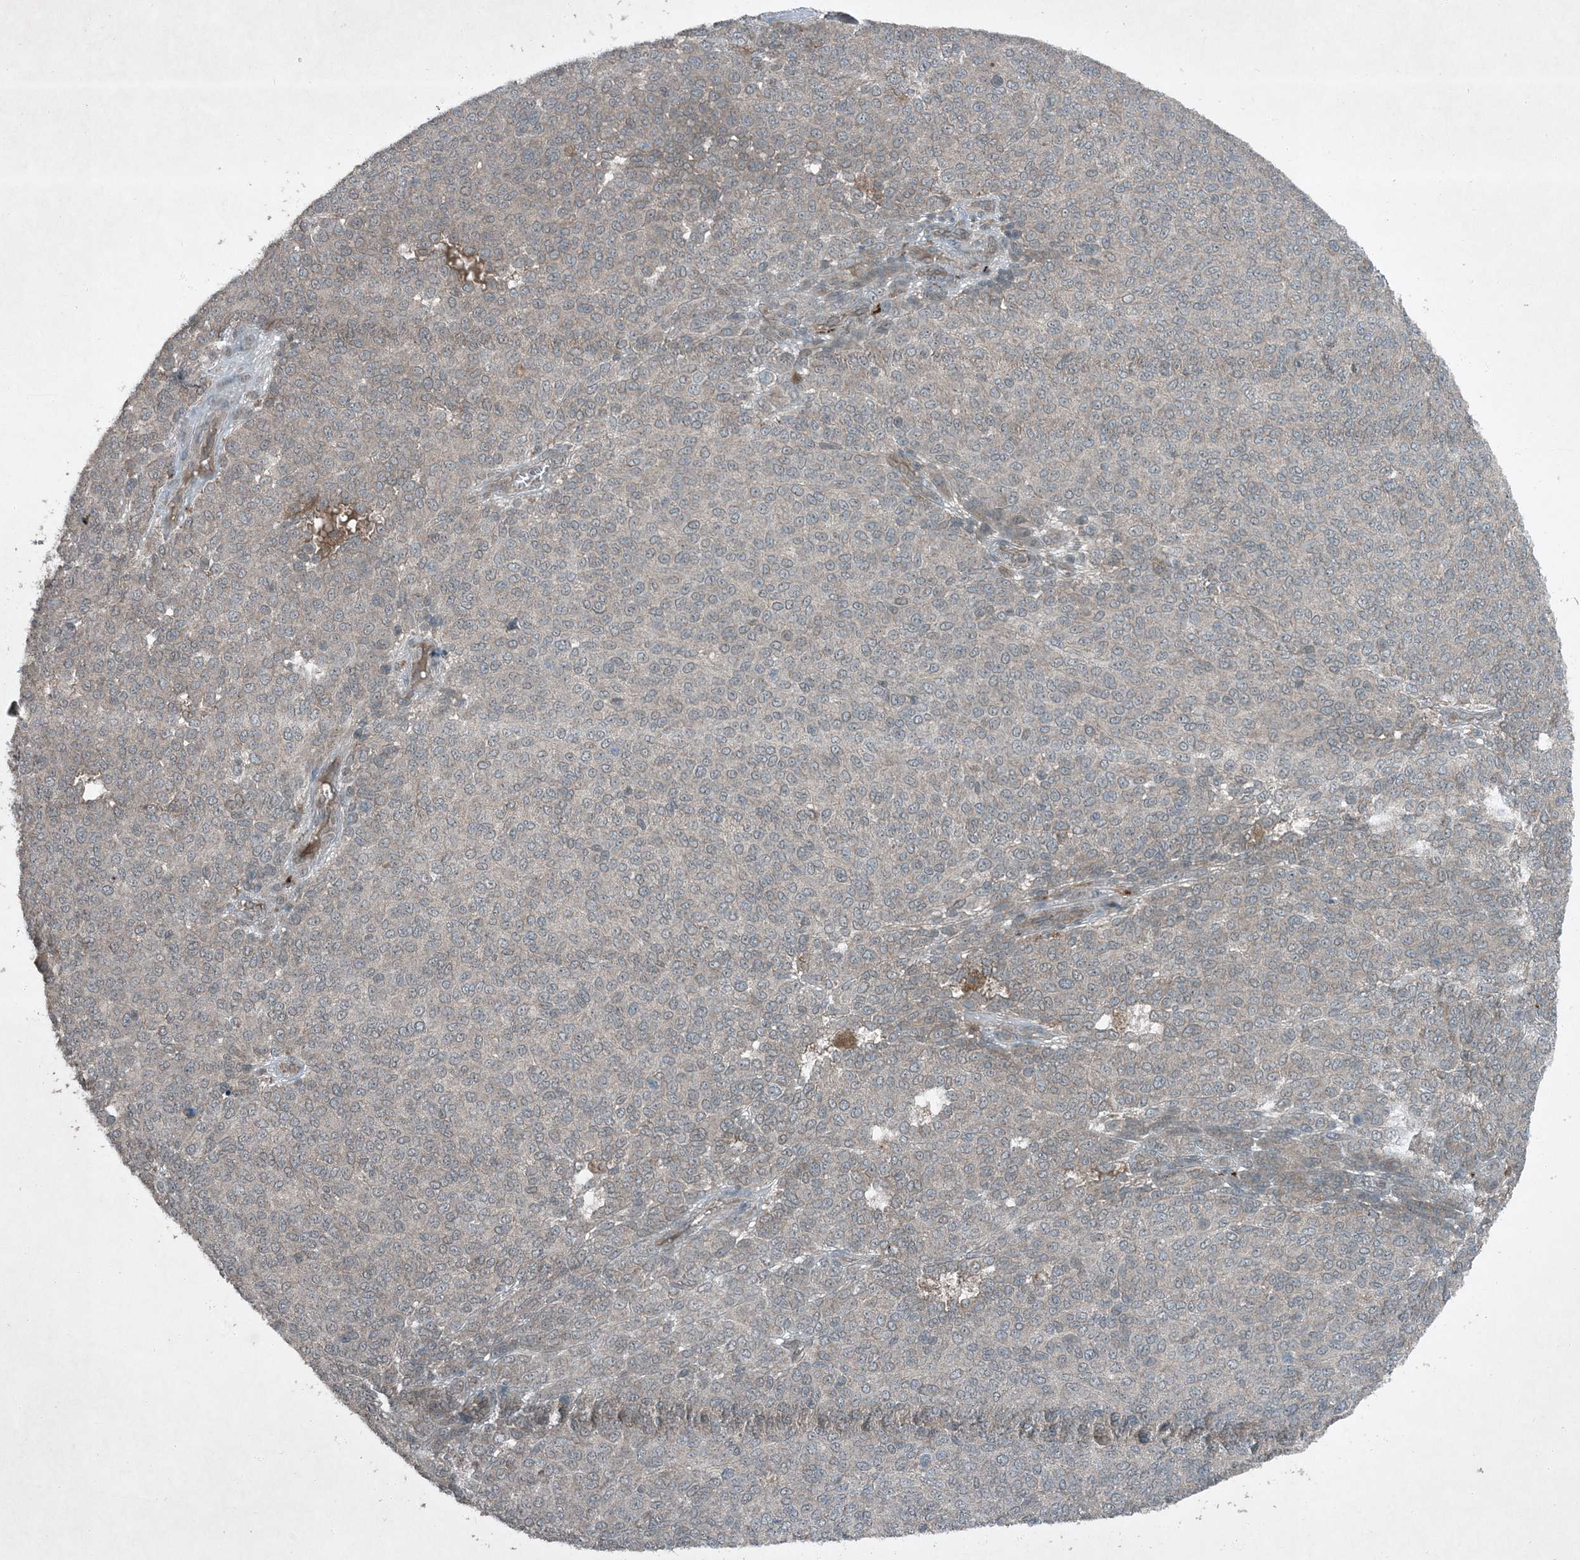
{"staining": {"intensity": "negative", "quantity": "none", "location": "none"}, "tissue": "melanoma", "cell_type": "Tumor cells", "image_type": "cancer", "snomed": [{"axis": "morphology", "description": "Malignant melanoma, NOS"}, {"axis": "topography", "description": "Skin"}], "caption": "Tumor cells show no significant protein positivity in malignant melanoma.", "gene": "MDN1", "patient": {"sex": "male", "age": 49}}